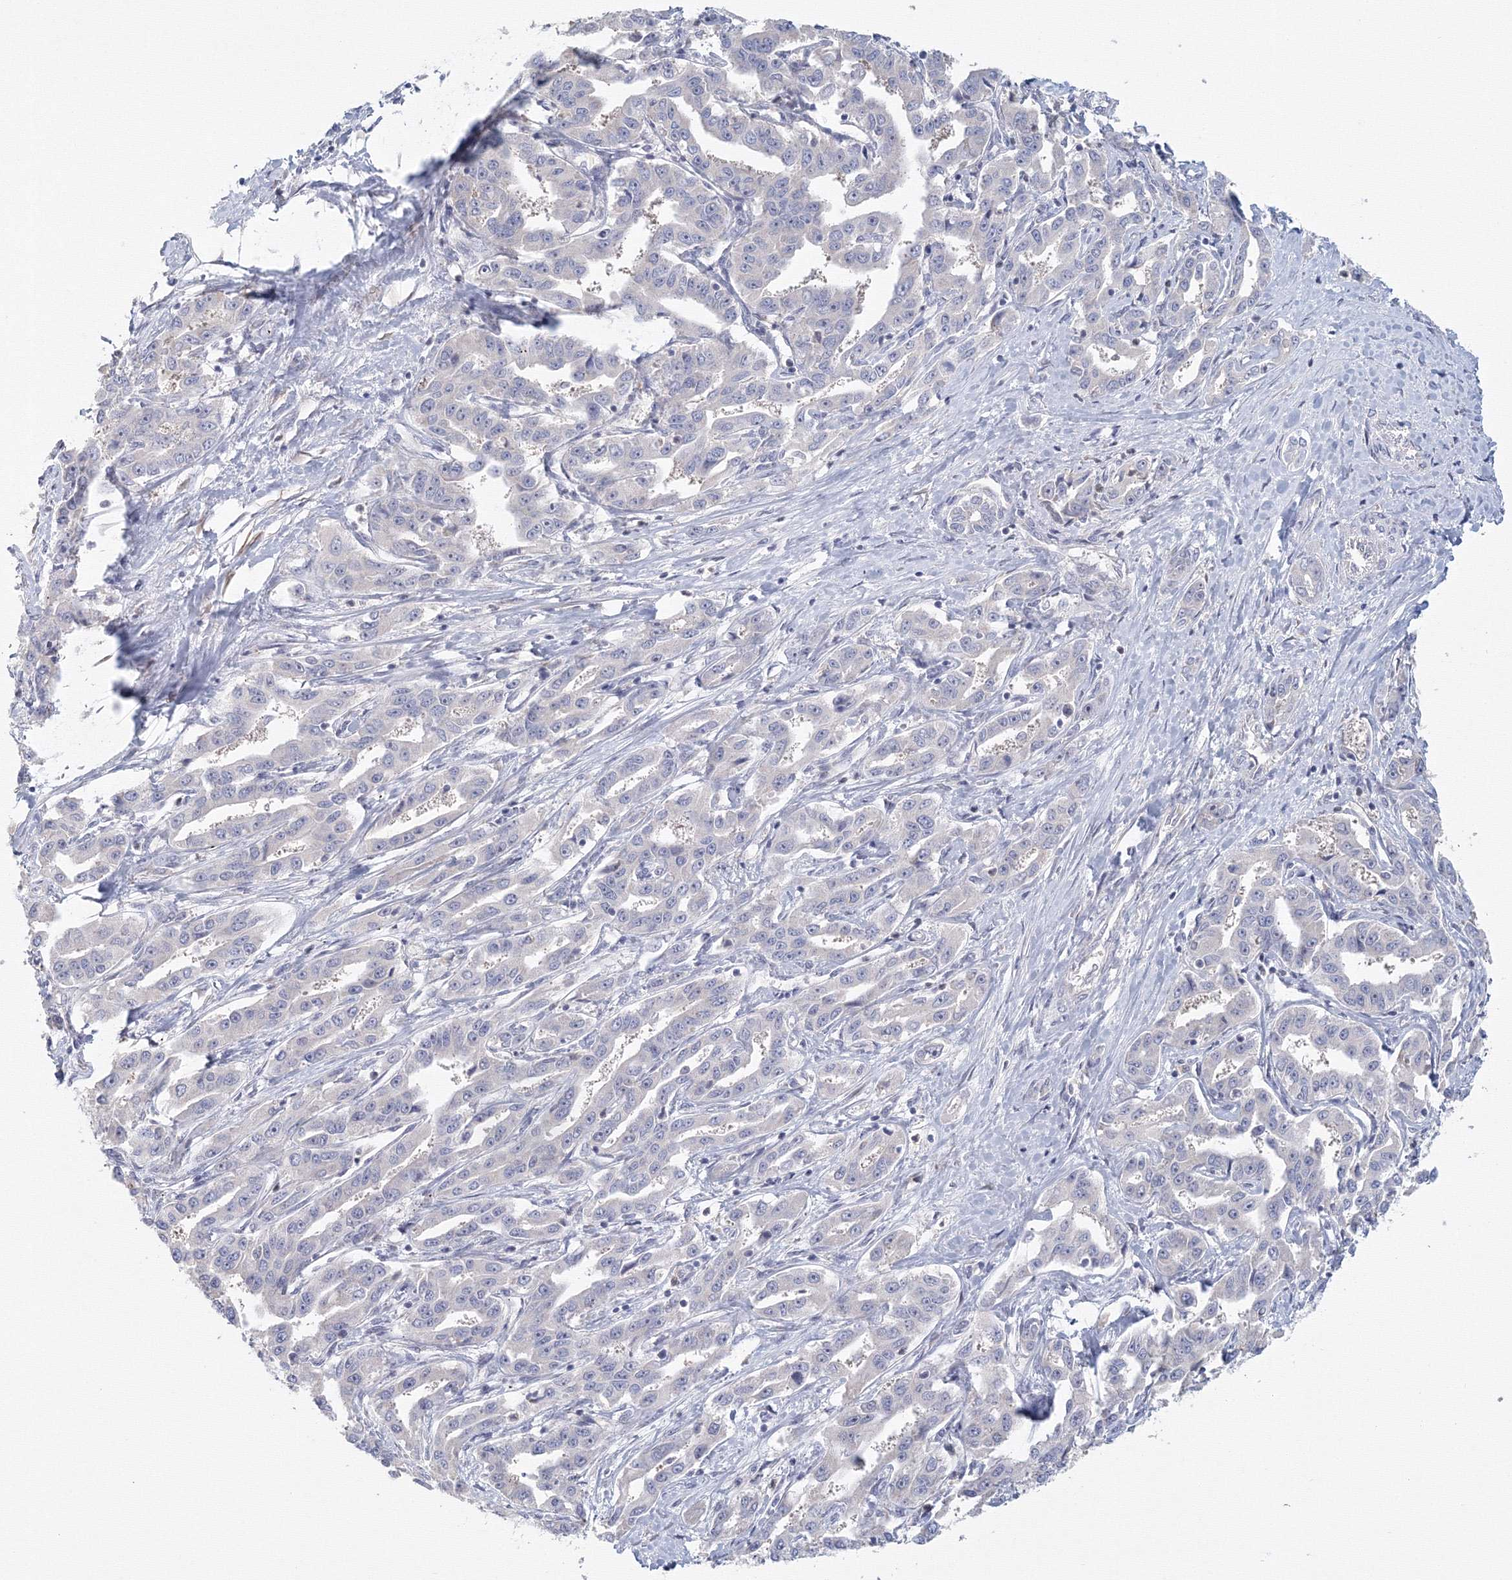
{"staining": {"intensity": "negative", "quantity": "none", "location": "none"}, "tissue": "liver cancer", "cell_type": "Tumor cells", "image_type": "cancer", "snomed": [{"axis": "morphology", "description": "Cholangiocarcinoma"}, {"axis": "topography", "description": "Liver"}], "caption": "There is no significant expression in tumor cells of liver cancer (cholangiocarcinoma). Nuclei are stained in blue.", "gene": "TACC2", "patient": {"sex": "male", "age": 59}}